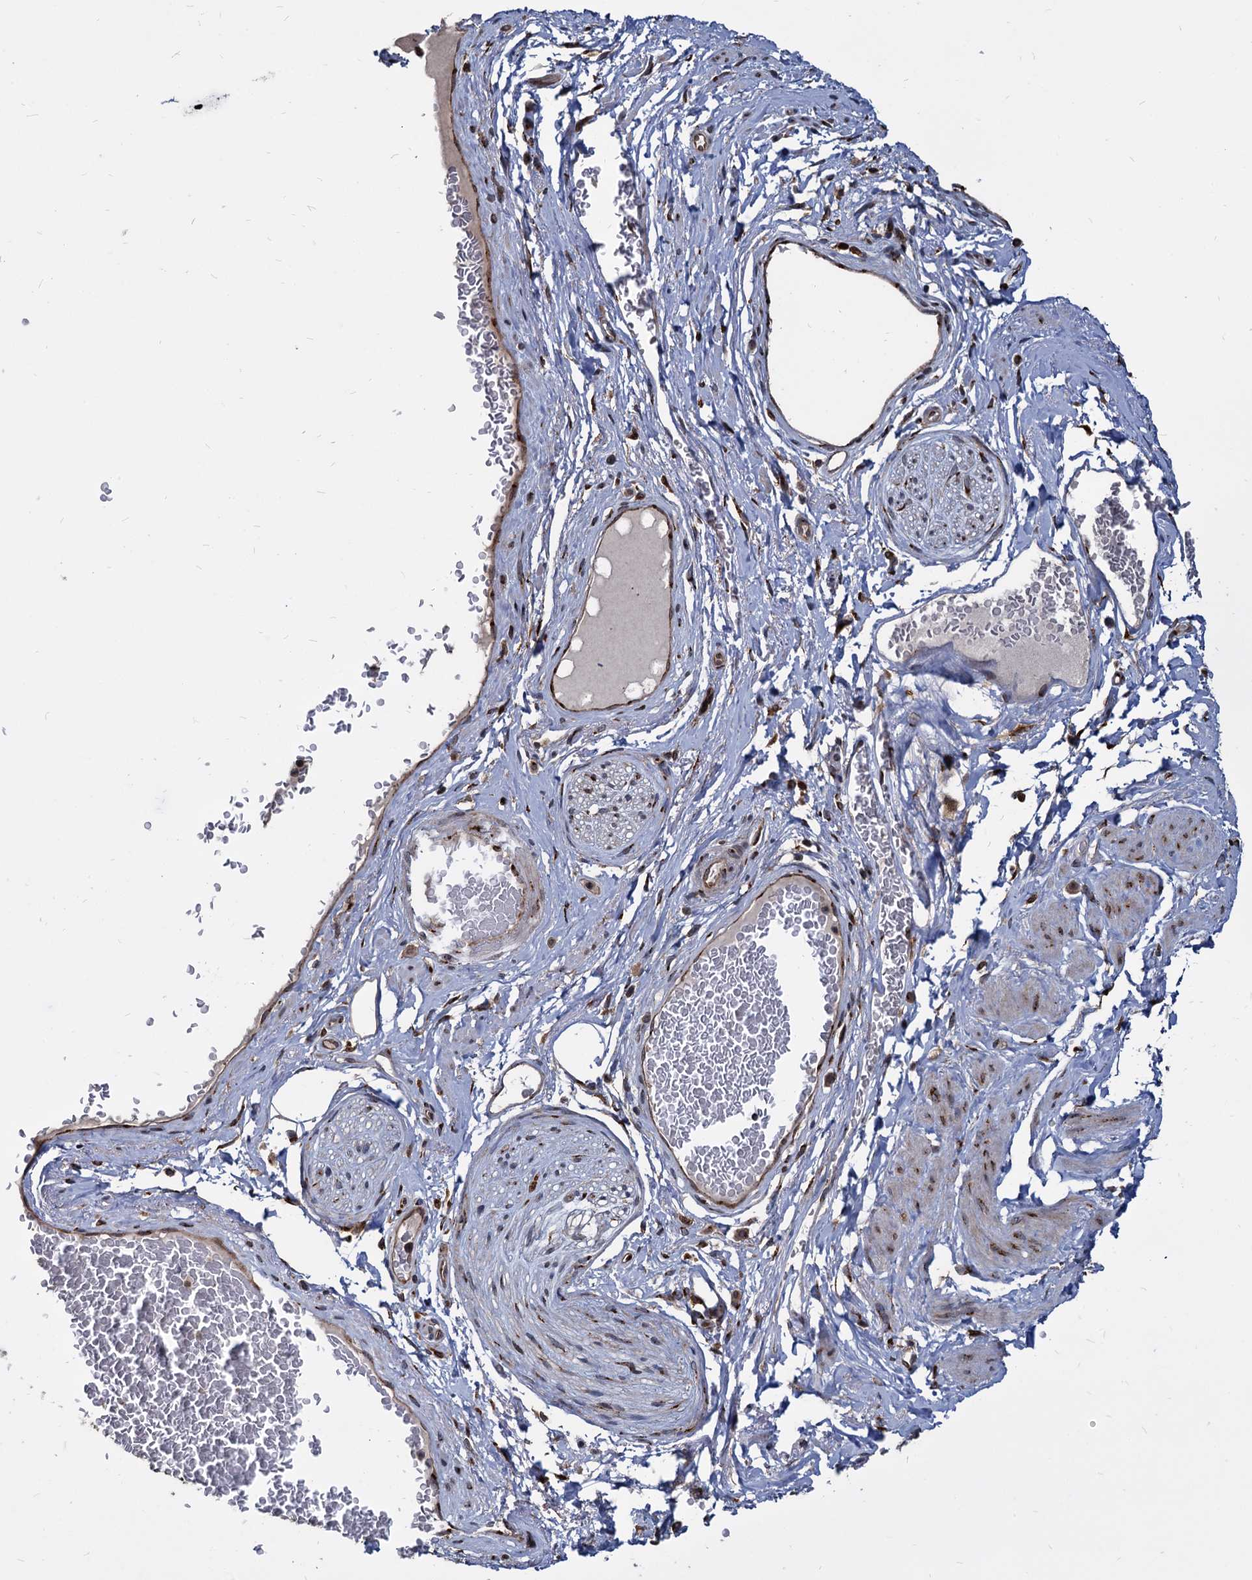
{"staining": {"intensity": "strong", "quantity": "25%-75%", "location": "cytoplasmic/membranous"}, "tissue": "soft tissue", "cell_type": "Fibroblasts", "image_type": "normal", "snomed": [{"axis": "morphology", "description": "Normal tissue, NOS"}, {"axis": "morphology", "description": "Adenocarcinoma, NOS"}, {"axis": "topography", "description": "Rectum"}, {"axis": "topography", "description": "Vagina"}, {"axis": "topography", "description": "Peripheral nerve tissue"}], "caption": "This is a micrograph of IHC staining of benign soft tissue, which shows strong staining in the cytoplasmic/membranous of fibroblasts.", "gene": "SAAL1", "patient": {"sex": "female", "age": 71}}